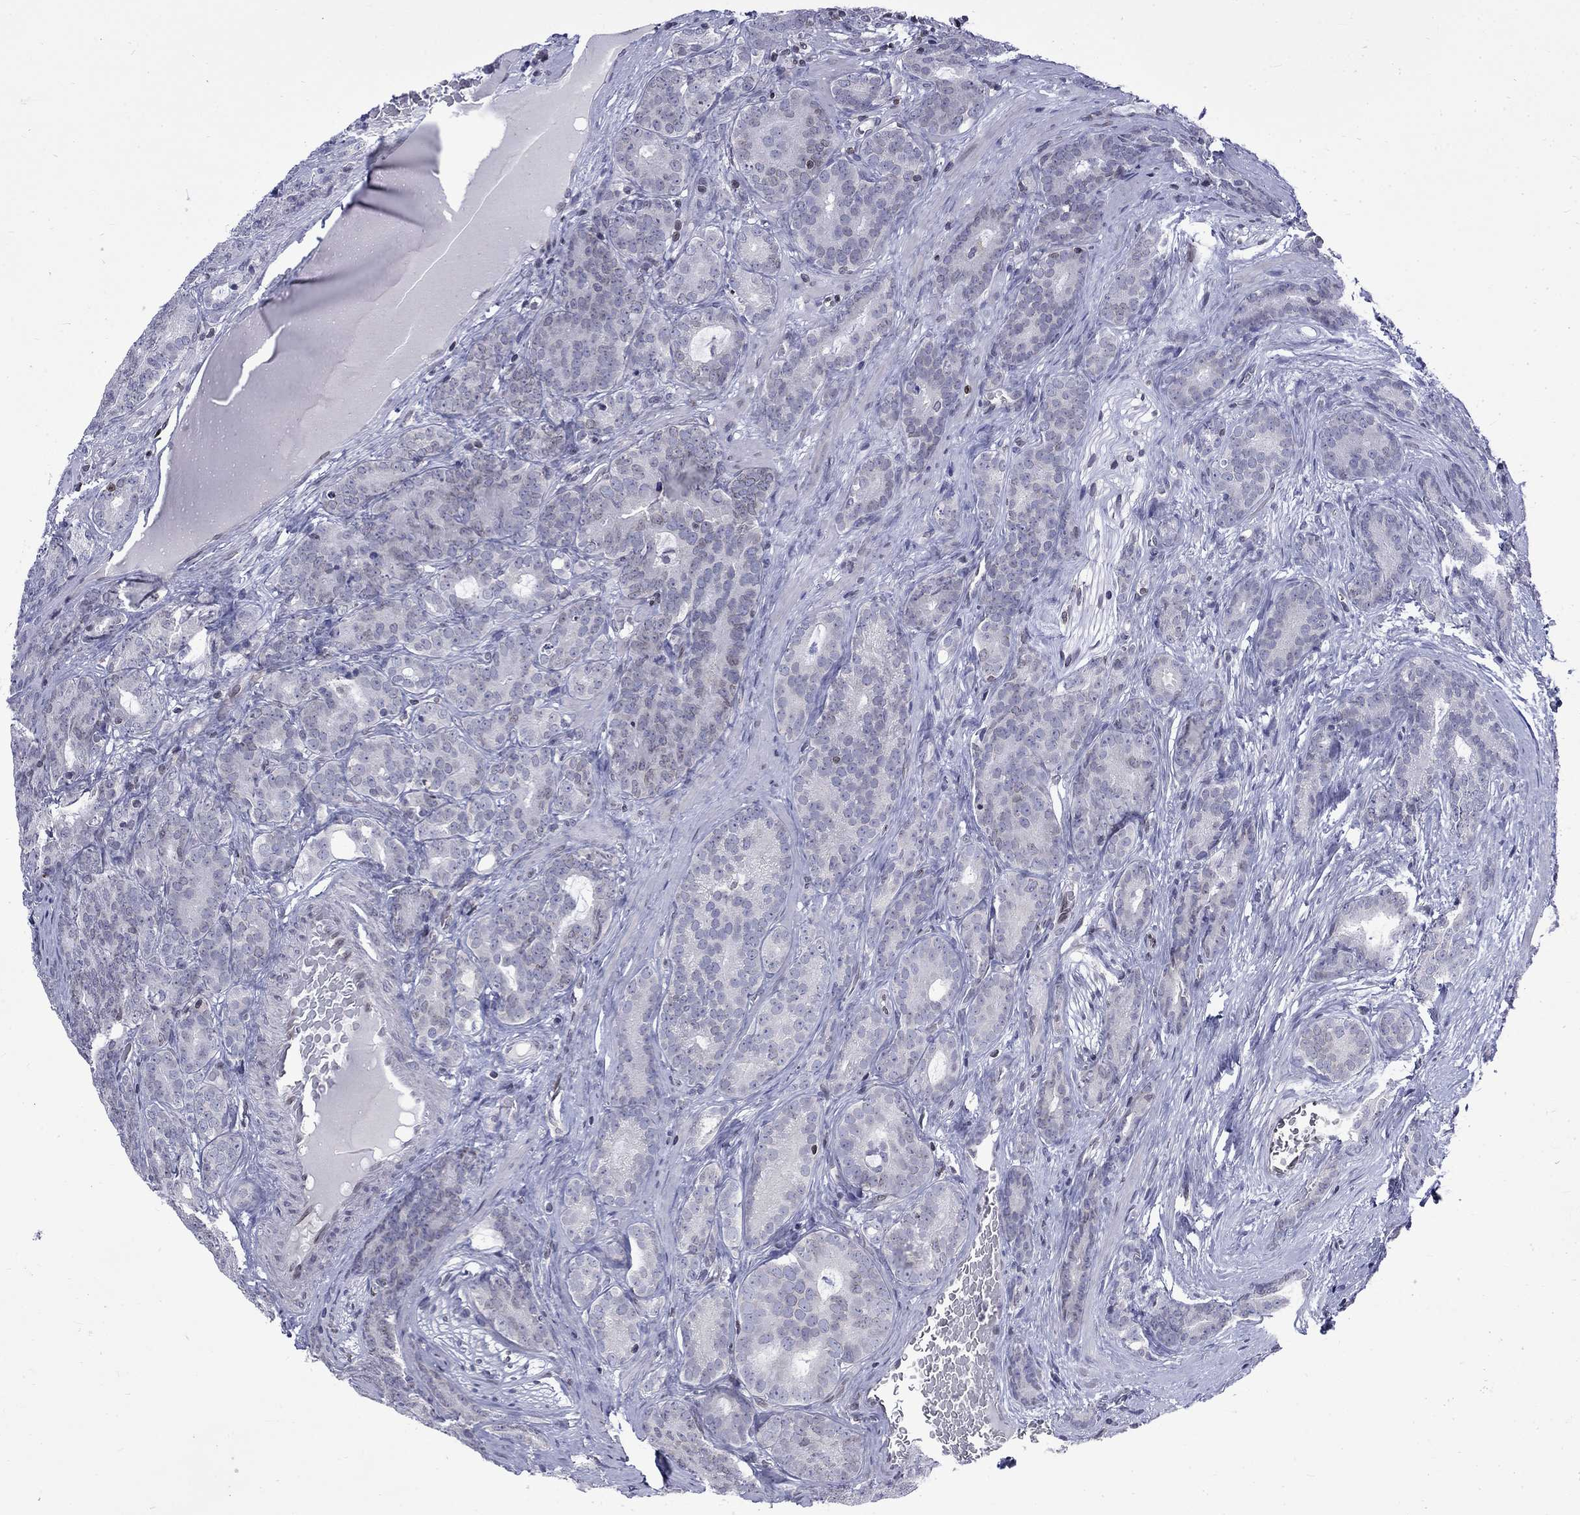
{"staining": {"intensity": "negative", "quantity": "none", "location": "none"}, "tissue": "prostate cancer", "cell_type": "Tumor cells", "image_type": "cancer", "snomed": [{"axis": "morphology", "description": "Adenocarcinoma, NOS"}, {"axis": "topography", "description": "Prostate"}], "caption": "Immunohistochemistry photomicrograph of neoplastic tissue: prostate adenocarcinoma stained with DAB demonstrates no significant protein positivity in tumor cells. Nuclei are stained in blue.", "gene": "SLA", "patient": {"sex": "male", "age": 71}}